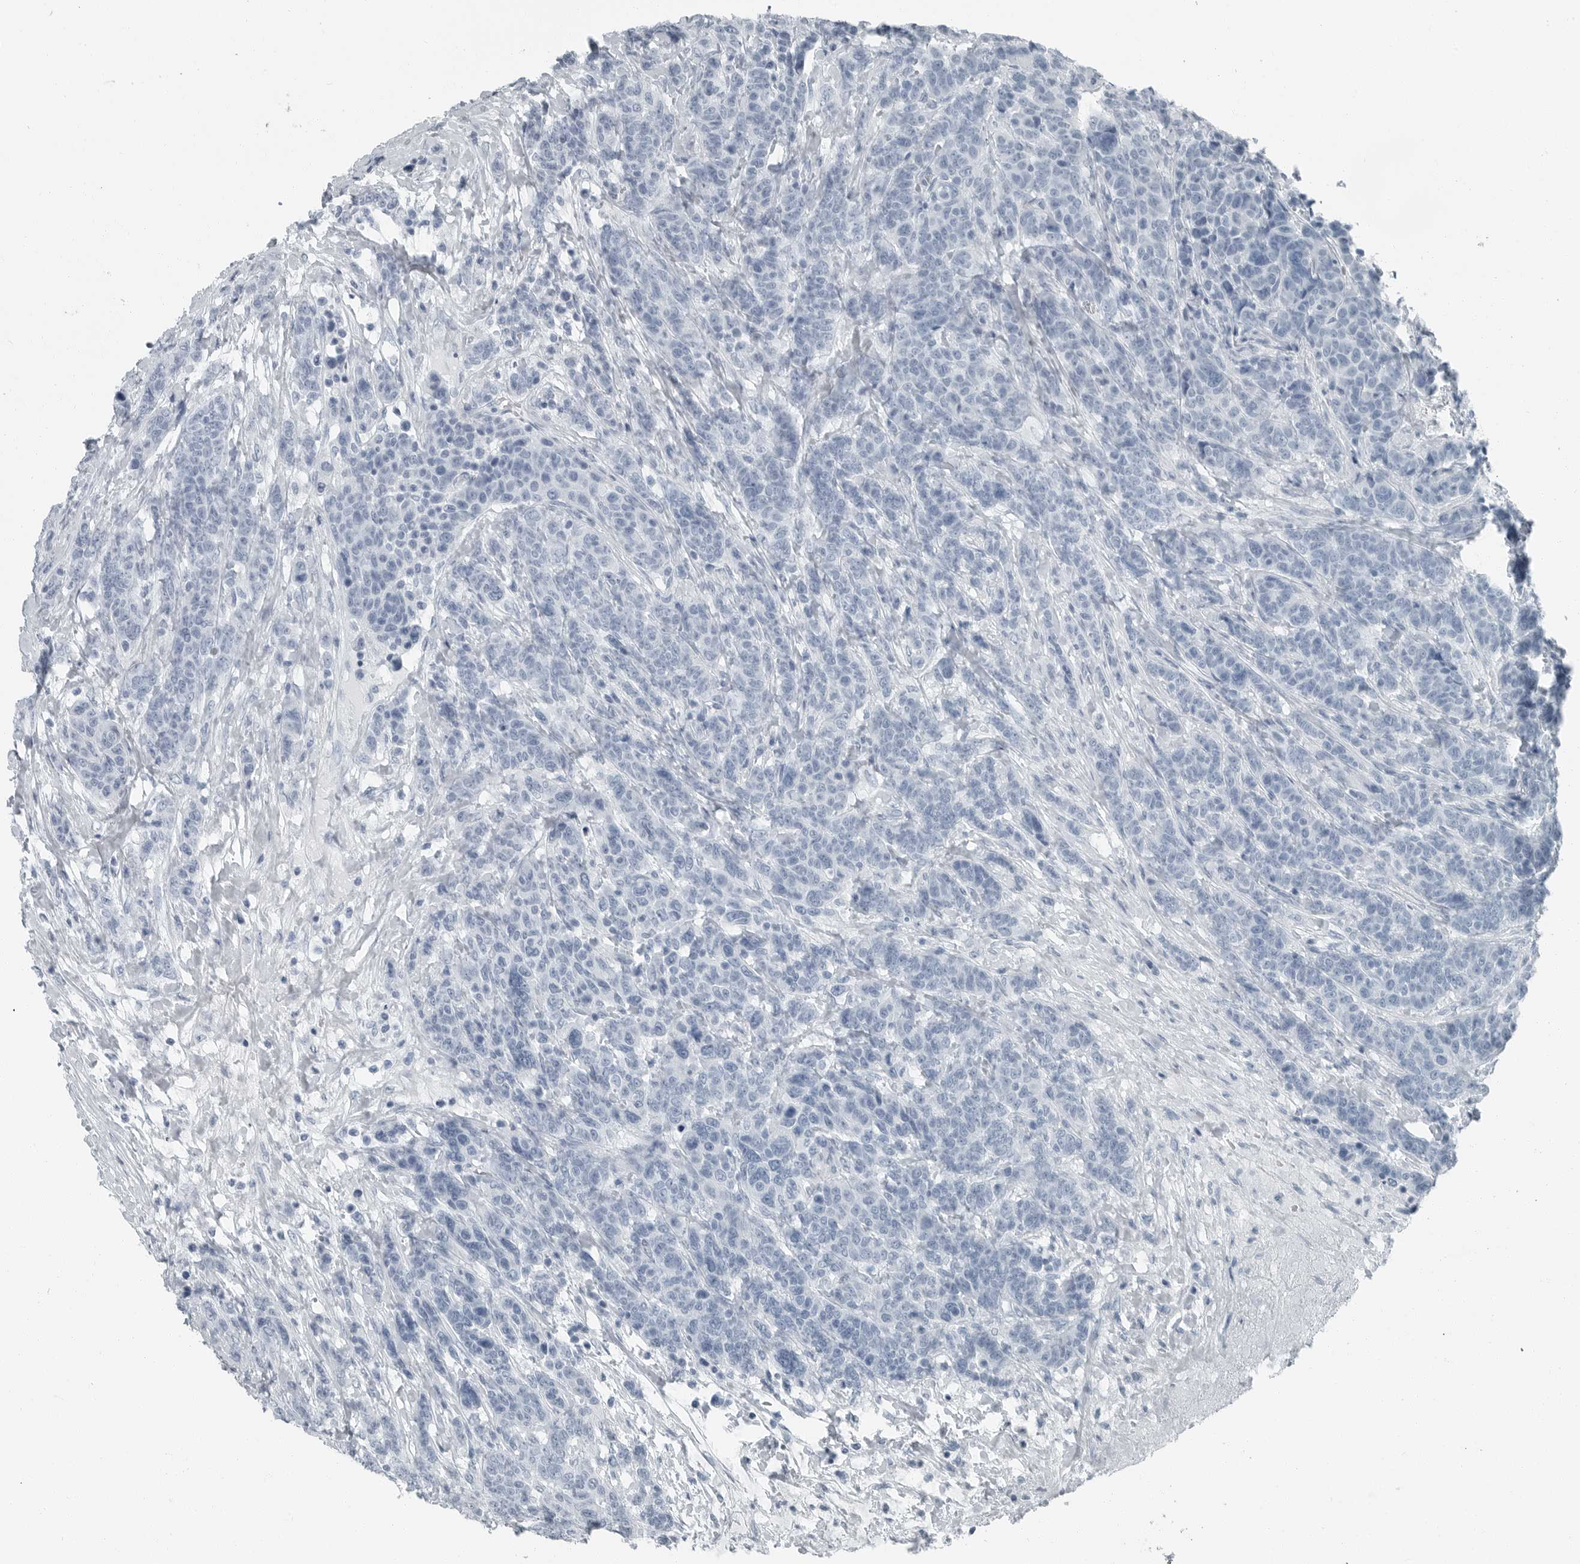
{"staining": {"intensity": "negative", "quantity": "none", "location": "none"}, "tissue": "breast cancer", "cell_type": "Tumor cells", "image_type": "cancer", "snomed": [{"axis": "morphology", "description": "Duct carcinoma"}, {"axis": "topography", "description": "Breast"}], "caption": "DAB (3,3'-diaminobenzidine) immunohistochemical staining of human breast intraductal carcinoma reveals no significant staining in tumor cells.", "gene": "ZPBP2", "patient": {"sex": "female", "age": 37}}